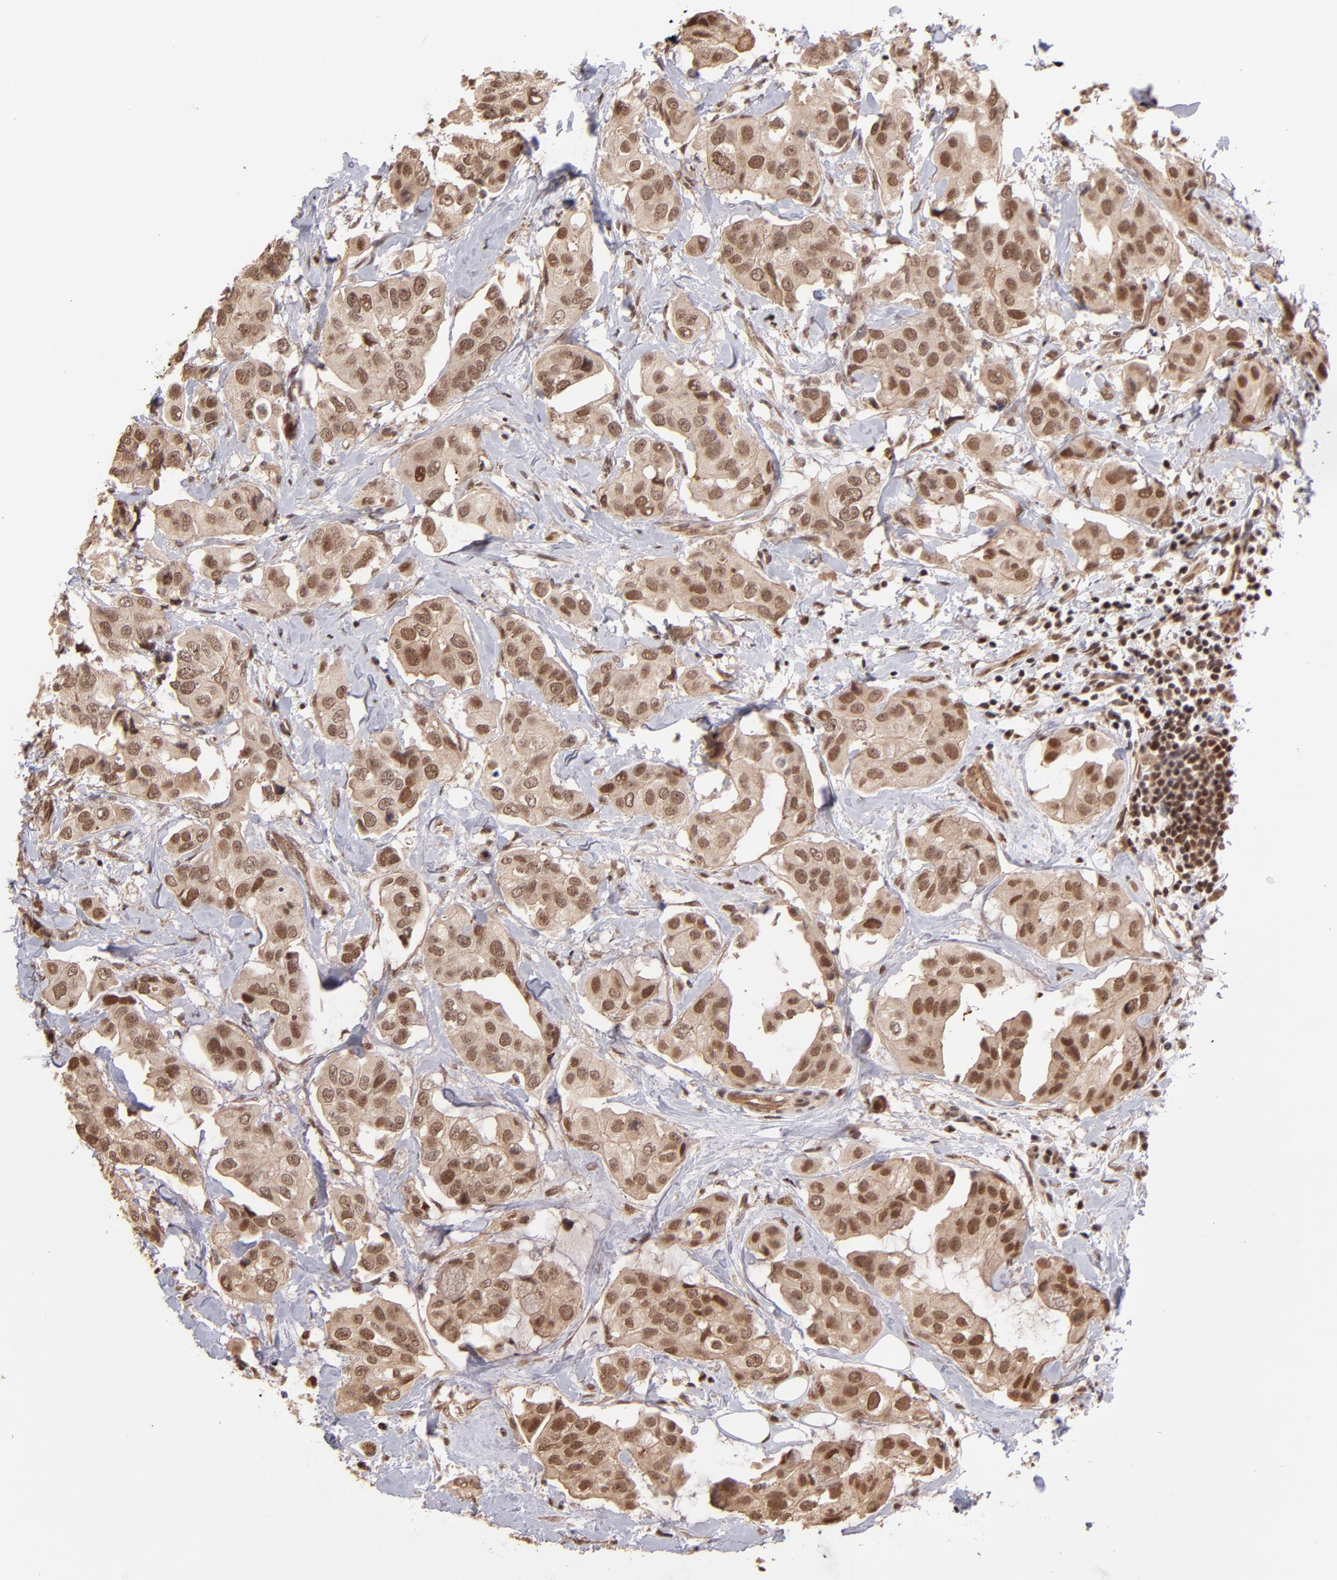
{"staining": {"intensity": "moderate", "quantity": ">75%", "location": "nuclear"}, "tissue": "breast cancer", "cell_type": "Tumor cells", "image_type": "cancer", "snomed": [{"axis": "morphology", "description": "Duct carcinoma"}, {"axis": "topography", "description": "Breast"}], "caption": "Infiltrating ductal carcinoma (breast) was stained to show a protein in brown. There is medium levels of moderate nuclear expression in about >75% of tumor cells.", "gene": "TERF2", "patient": {"sex": "female", "age": 40}}